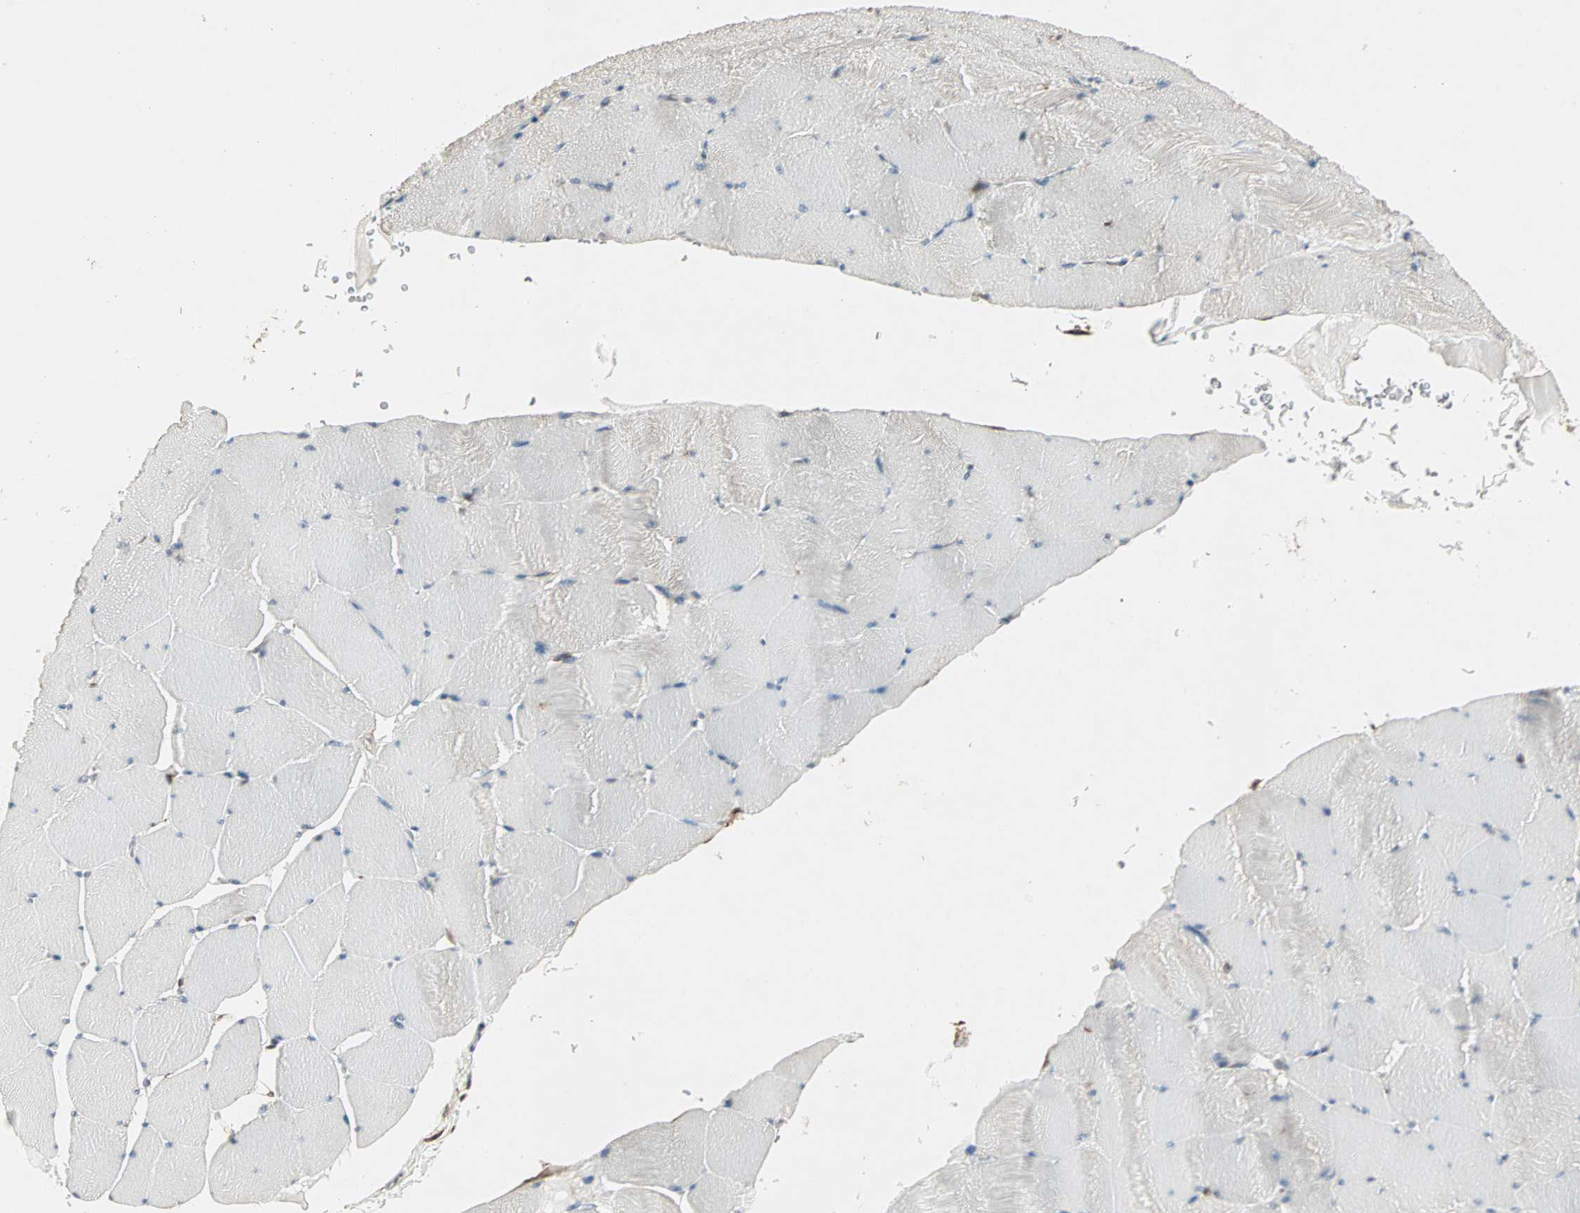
{"staining": {"intensity": "weak", "quantity": "25%-75%", "location": "cytoplasmic/membranous"}, "tissue": "skeletal muscle", "cell_type": "Myocytes", "image_type": "normal", "snomed": [{"axis": "morphology", "description": "Normal tissue, NOS"}, {"axis": "topography", "description": "Skeletal muscle"}], "caption": "A histopathology image of skeletal muscle stained for a protein exhibits weak cytoplasmic/membranous brown staining in myocytes. Immunohistochemistry (ihc) stains the protein in brown and the nuclei are stained blue.", "gene": "TRPV4", "patient": {"sex": "male", "age": 62}}